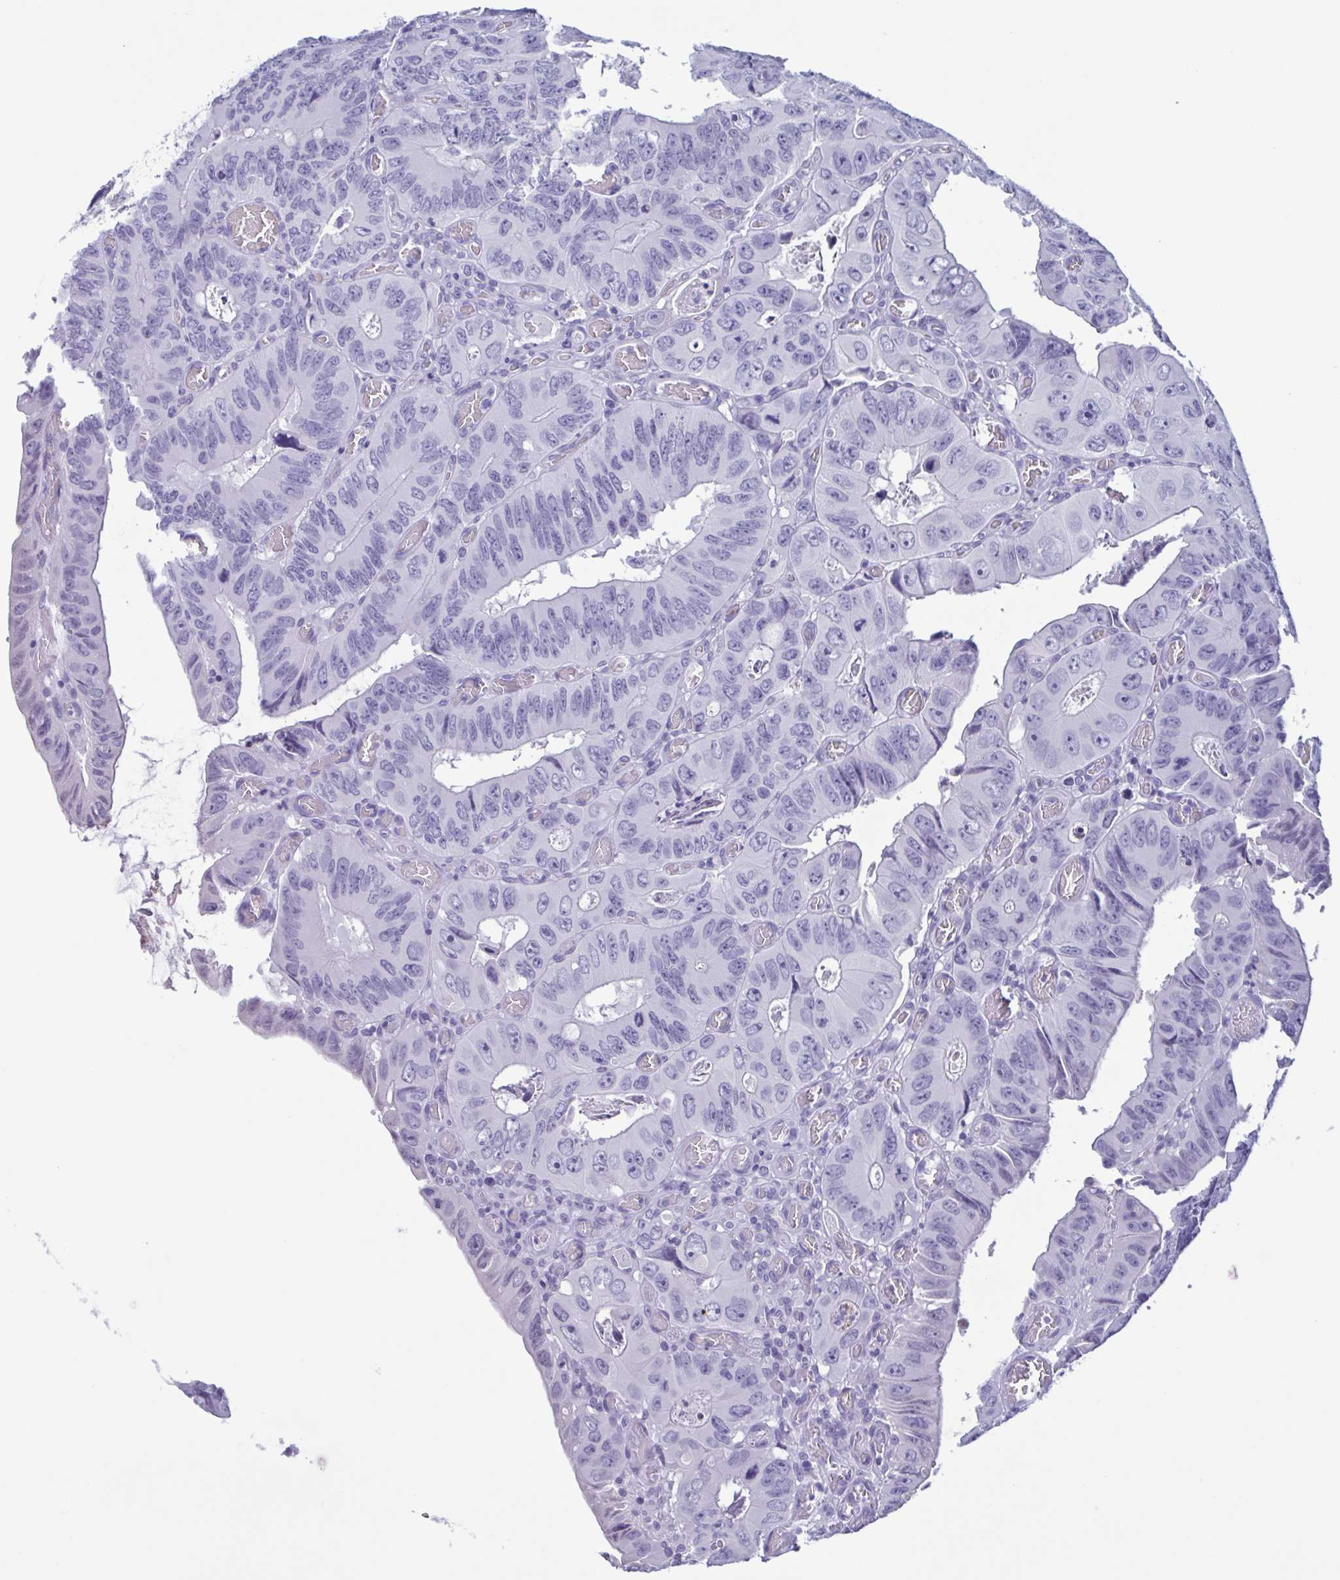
{"staining": {"intensity": "negative", "quantity": "none", "location": "none"}, "tissue": "colorectal cancer", "cell_type": "Tumor cells", "image_type": "cancer", "snomed": [{"axis": "morphology", "description": "Adenocarcinoma, NOS"}, {"axis": "topography", "description": "Colon"}], "caption": "Adenocarcinoma (colorectal) was stained to show a protein in brown. There is no significant staining in tumor cells.", "gene": "LTF", "patient": {"sex": "female", "age": 84}}